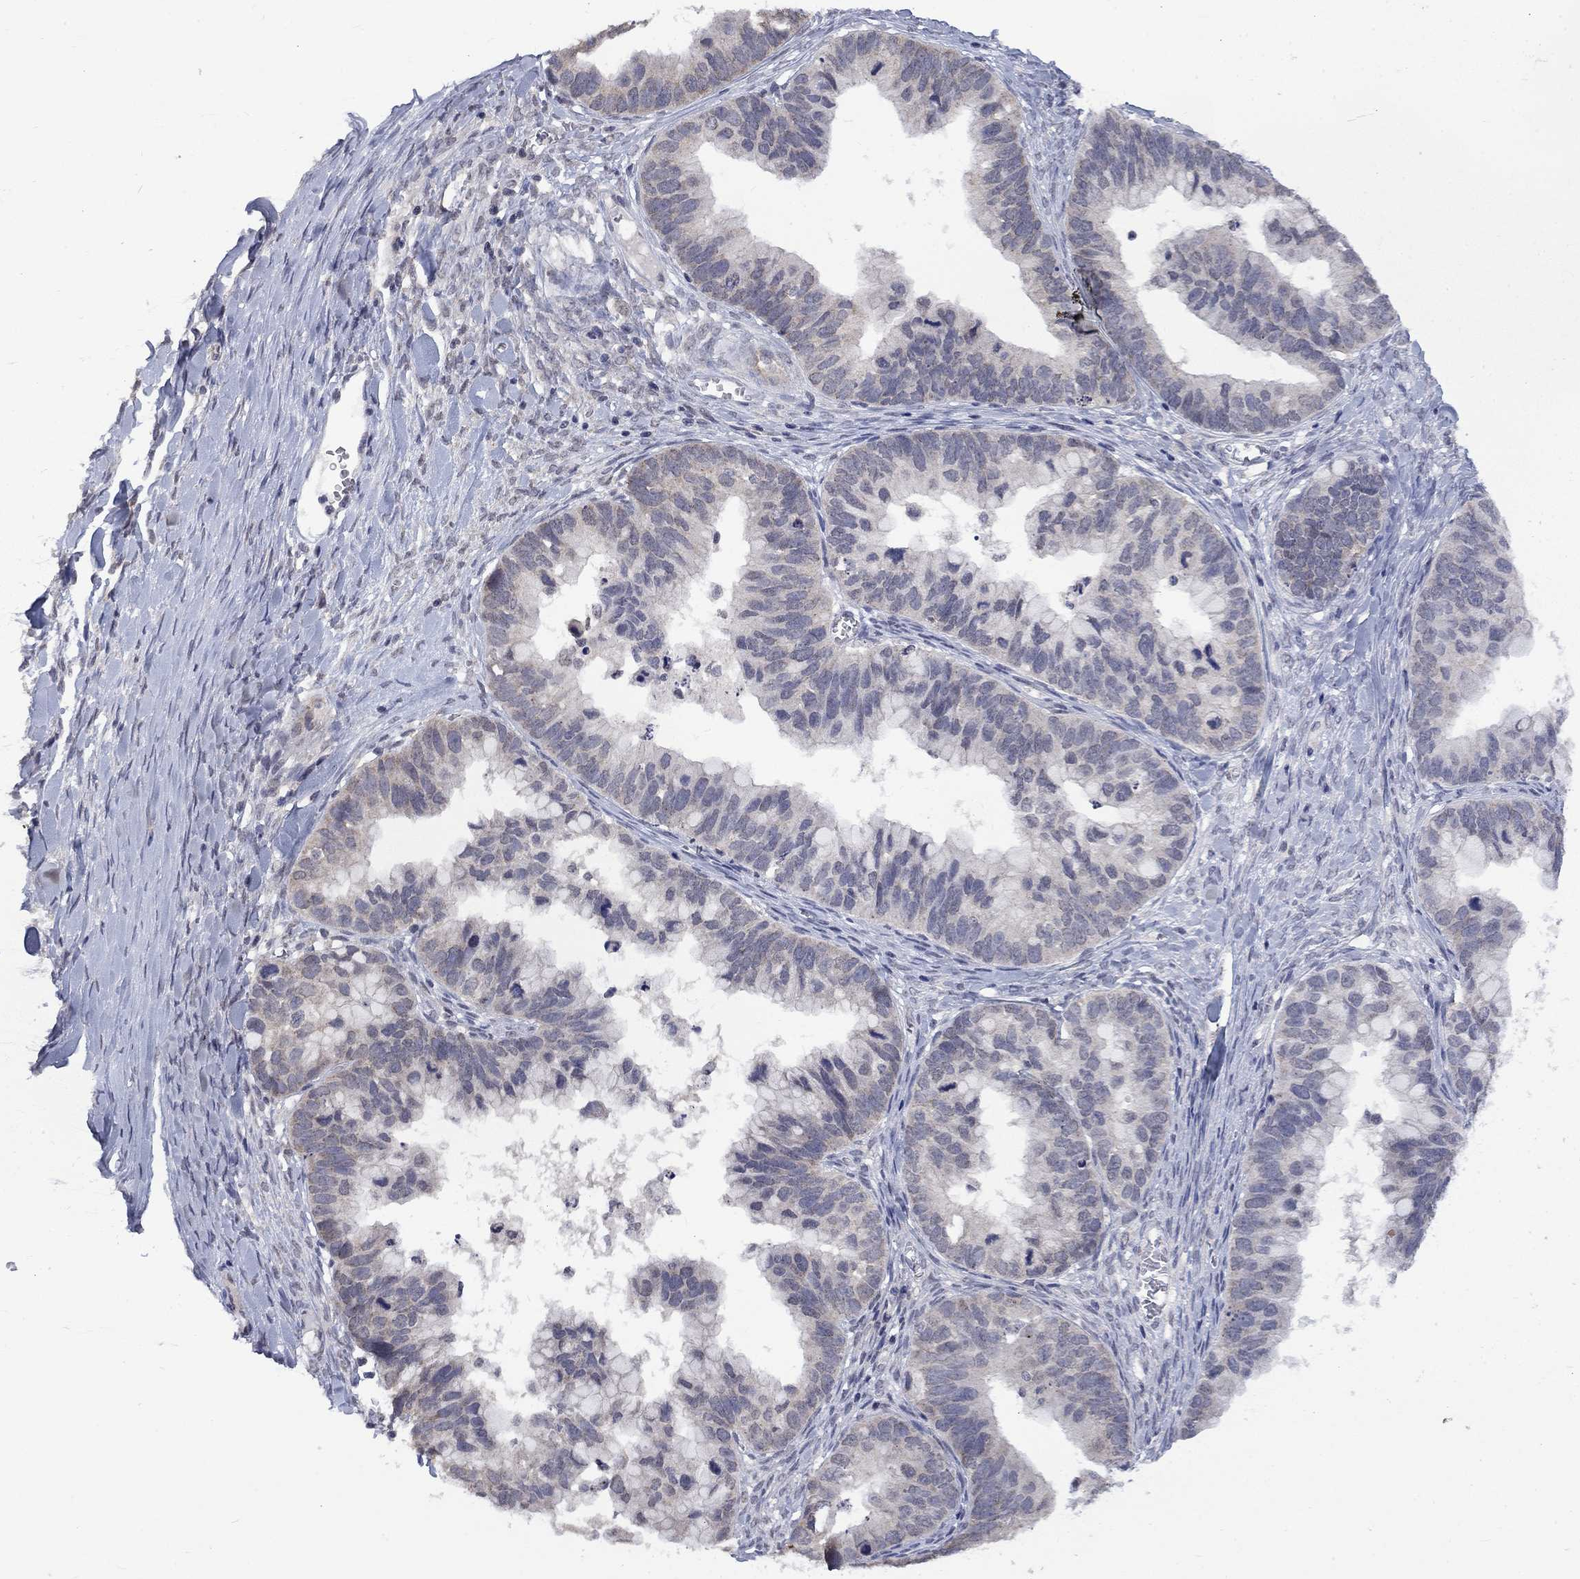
{"staining": {"intensity": "weak", "quantity": "<25%", "location": "cytoplasmic/membranous"}, "tissue": "ovarian cancer", "cell_type": "Tumor cells", "image_type": "cancer", "snomed": [{"axis": "morphology", "description": "Cystadenocarcinoma, mucinous, NOS"}, {"axis": "topography", "description": "Ovary"}], "caption": "Micrograph shows no protein expression in tumor cells of ovarian mucinous cystadenocarcinoma tissue.", "gene": "SPATA33", "patient": {"sex": "female", "age": 76}}